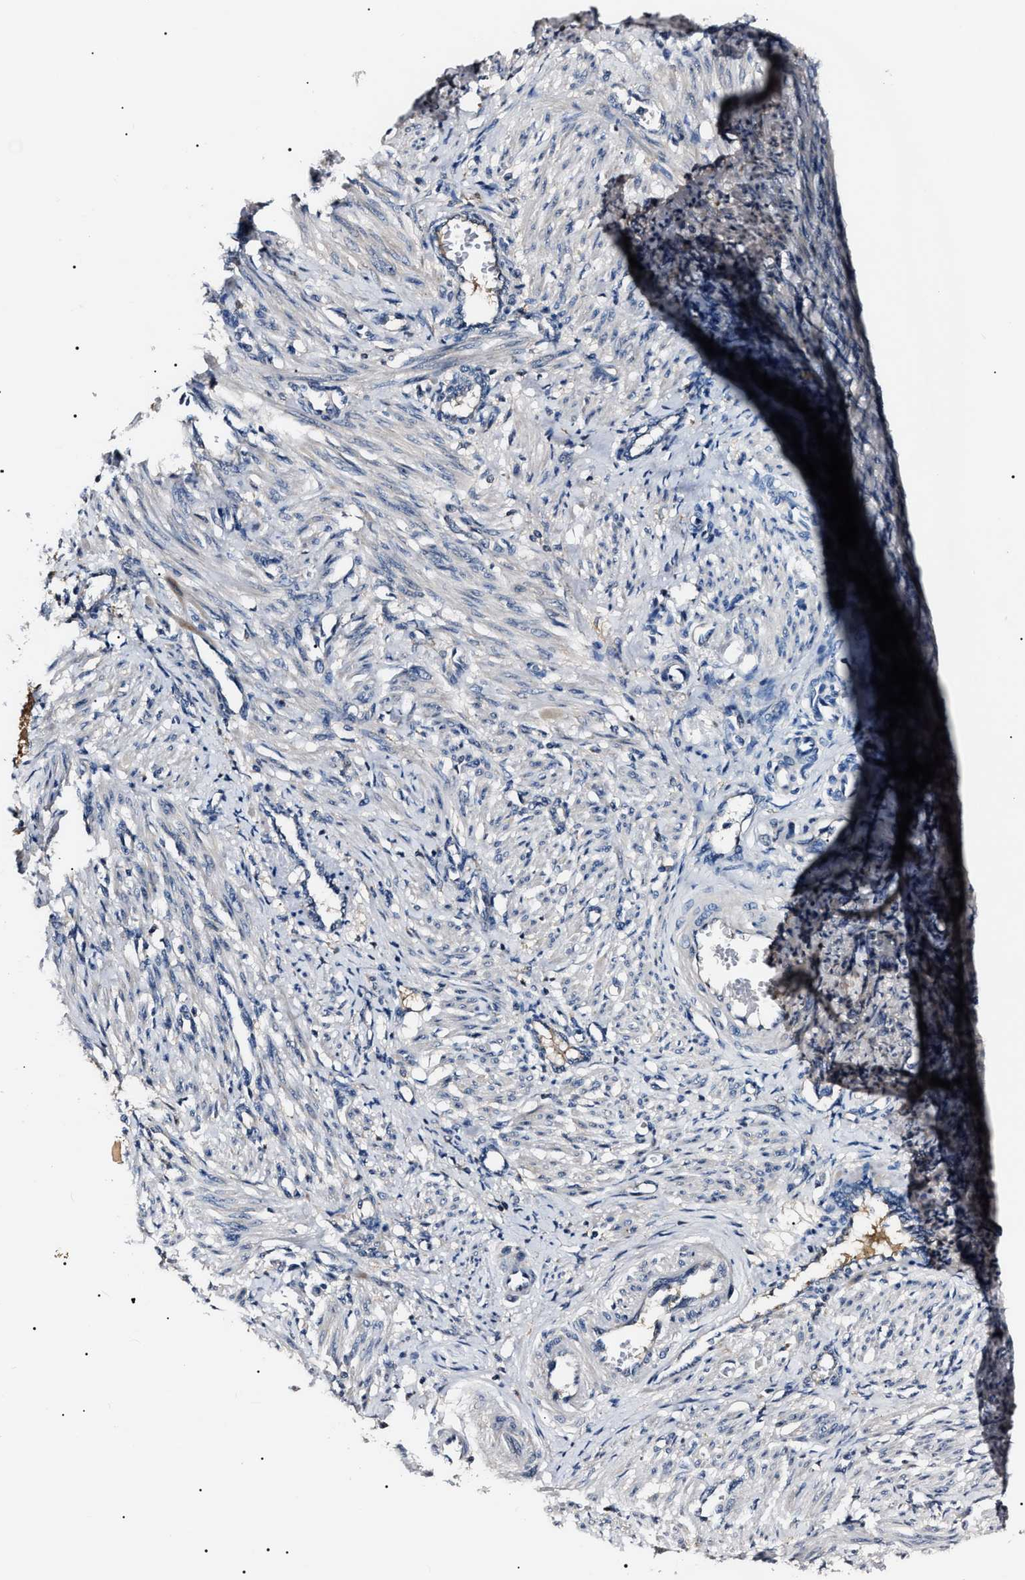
{"staining": {"intensity": "negative", "quantity": "none", "location": "none"}, "tissue": "smooth muscle", "cell_type": "Smooth muscle cells", "image_type": "normal", "snomed": [{"axis": "morphology", "description": "Normal tissue, NOS"}, {"axis": "topography", "description": "Endometrium"}], "caption": "Immunohistochemistry (IHC) histopathology image of unremarkable human smooth muscle stained for a protein (brown), which reveals no positivity in smooth muscle cells.", "gene": "IFT81", "patient": {"sex": "female", "age": 33}}